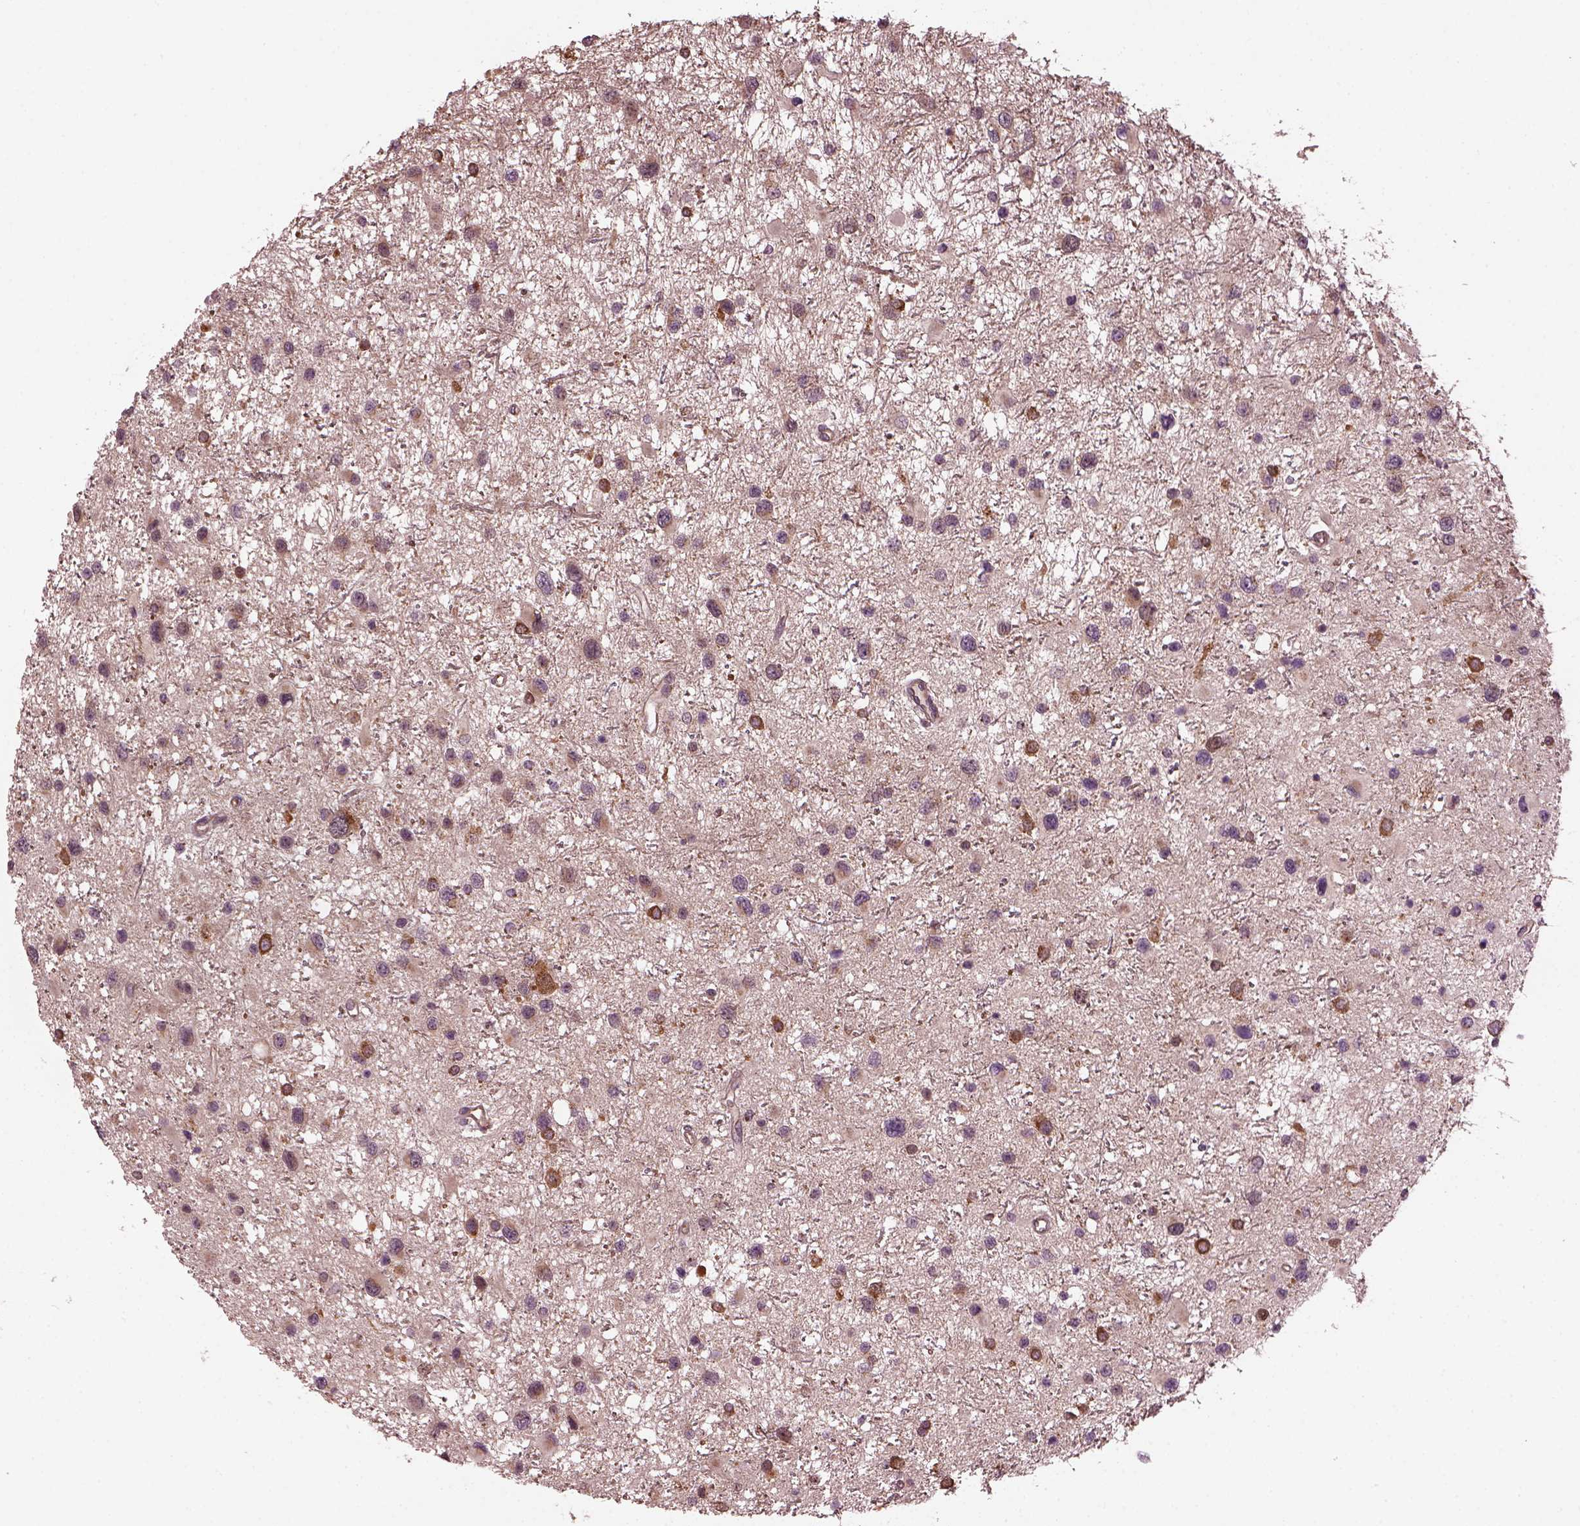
{"staining": {"intensity": "strong", "quantity": "<25%", "location": "cytoplasmic/membranous,nuclear"}, "tissue": "glioma", "cell_type": "Tumor cells", "image_type": "cancer", "snomed": [{"axis": "morphology", "description": "Glioma, malignant, Low grade"}, {"axis": "topography", "description": "Brain"}], "caption": "Low-grade glioma (malignant) stained with a protein marker shows strong staining in tumor cells.", "gene": "RUFY3", "patient": {"sex": "female", "age": 32}}